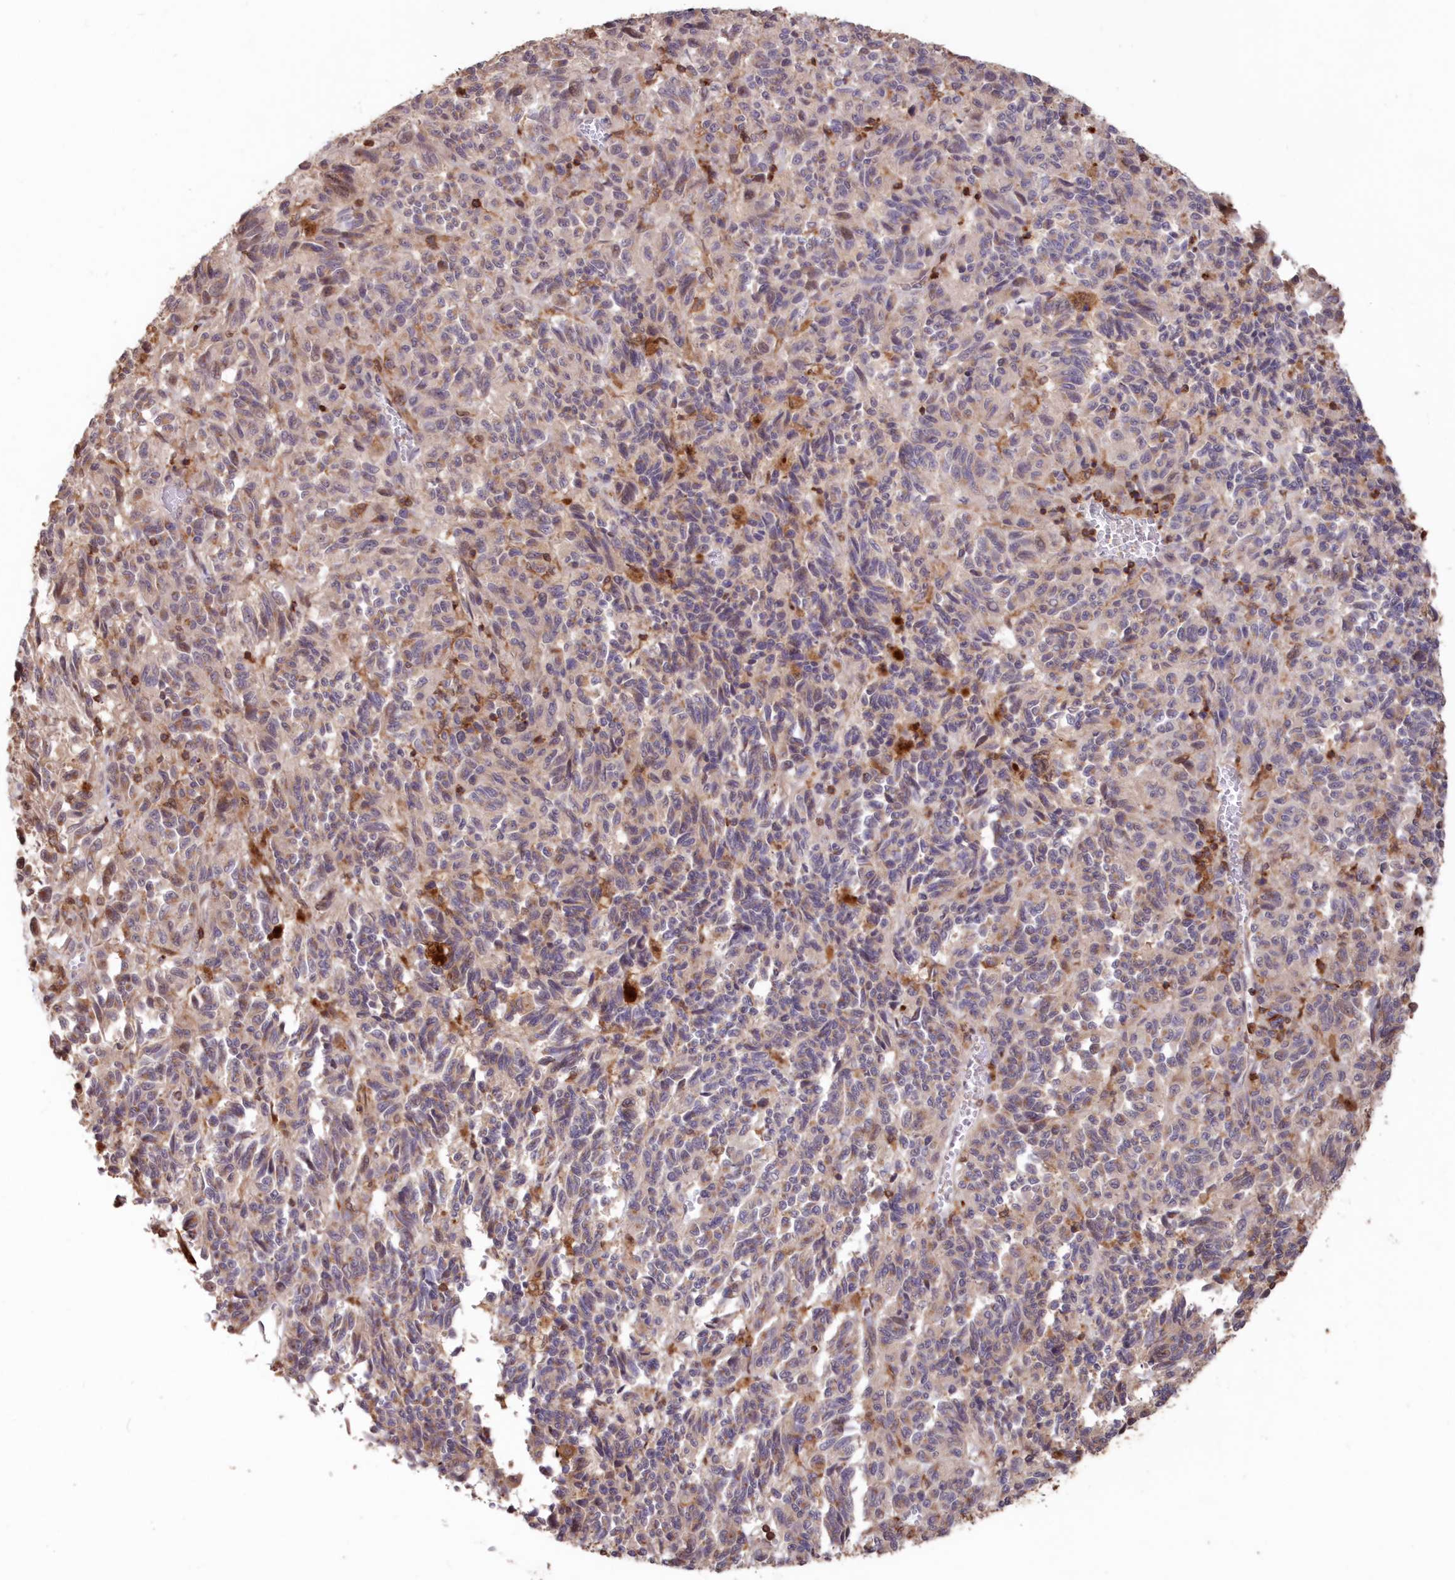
{"staining": {"intensity": "weak", "quantity": "<25%", "location": "cytoplasmic/membranous"}, "tissue": "melanoma", "cell_type": "Tumor cells", "image_type": "cancer", "snomed": [{"axis": "morphology", "description": "Malignant melanoma, Metastatic site"}, {"axis": "topography", "description": "Lung"}], "caption": "High power microscopy photomicrograph of an IHC histopathology image of malignant melanoma (metastatic site), revealing no significant positivity in tumor cells.", "gene": "SNED1", "patient": {"sex": "male", "age": 64}}